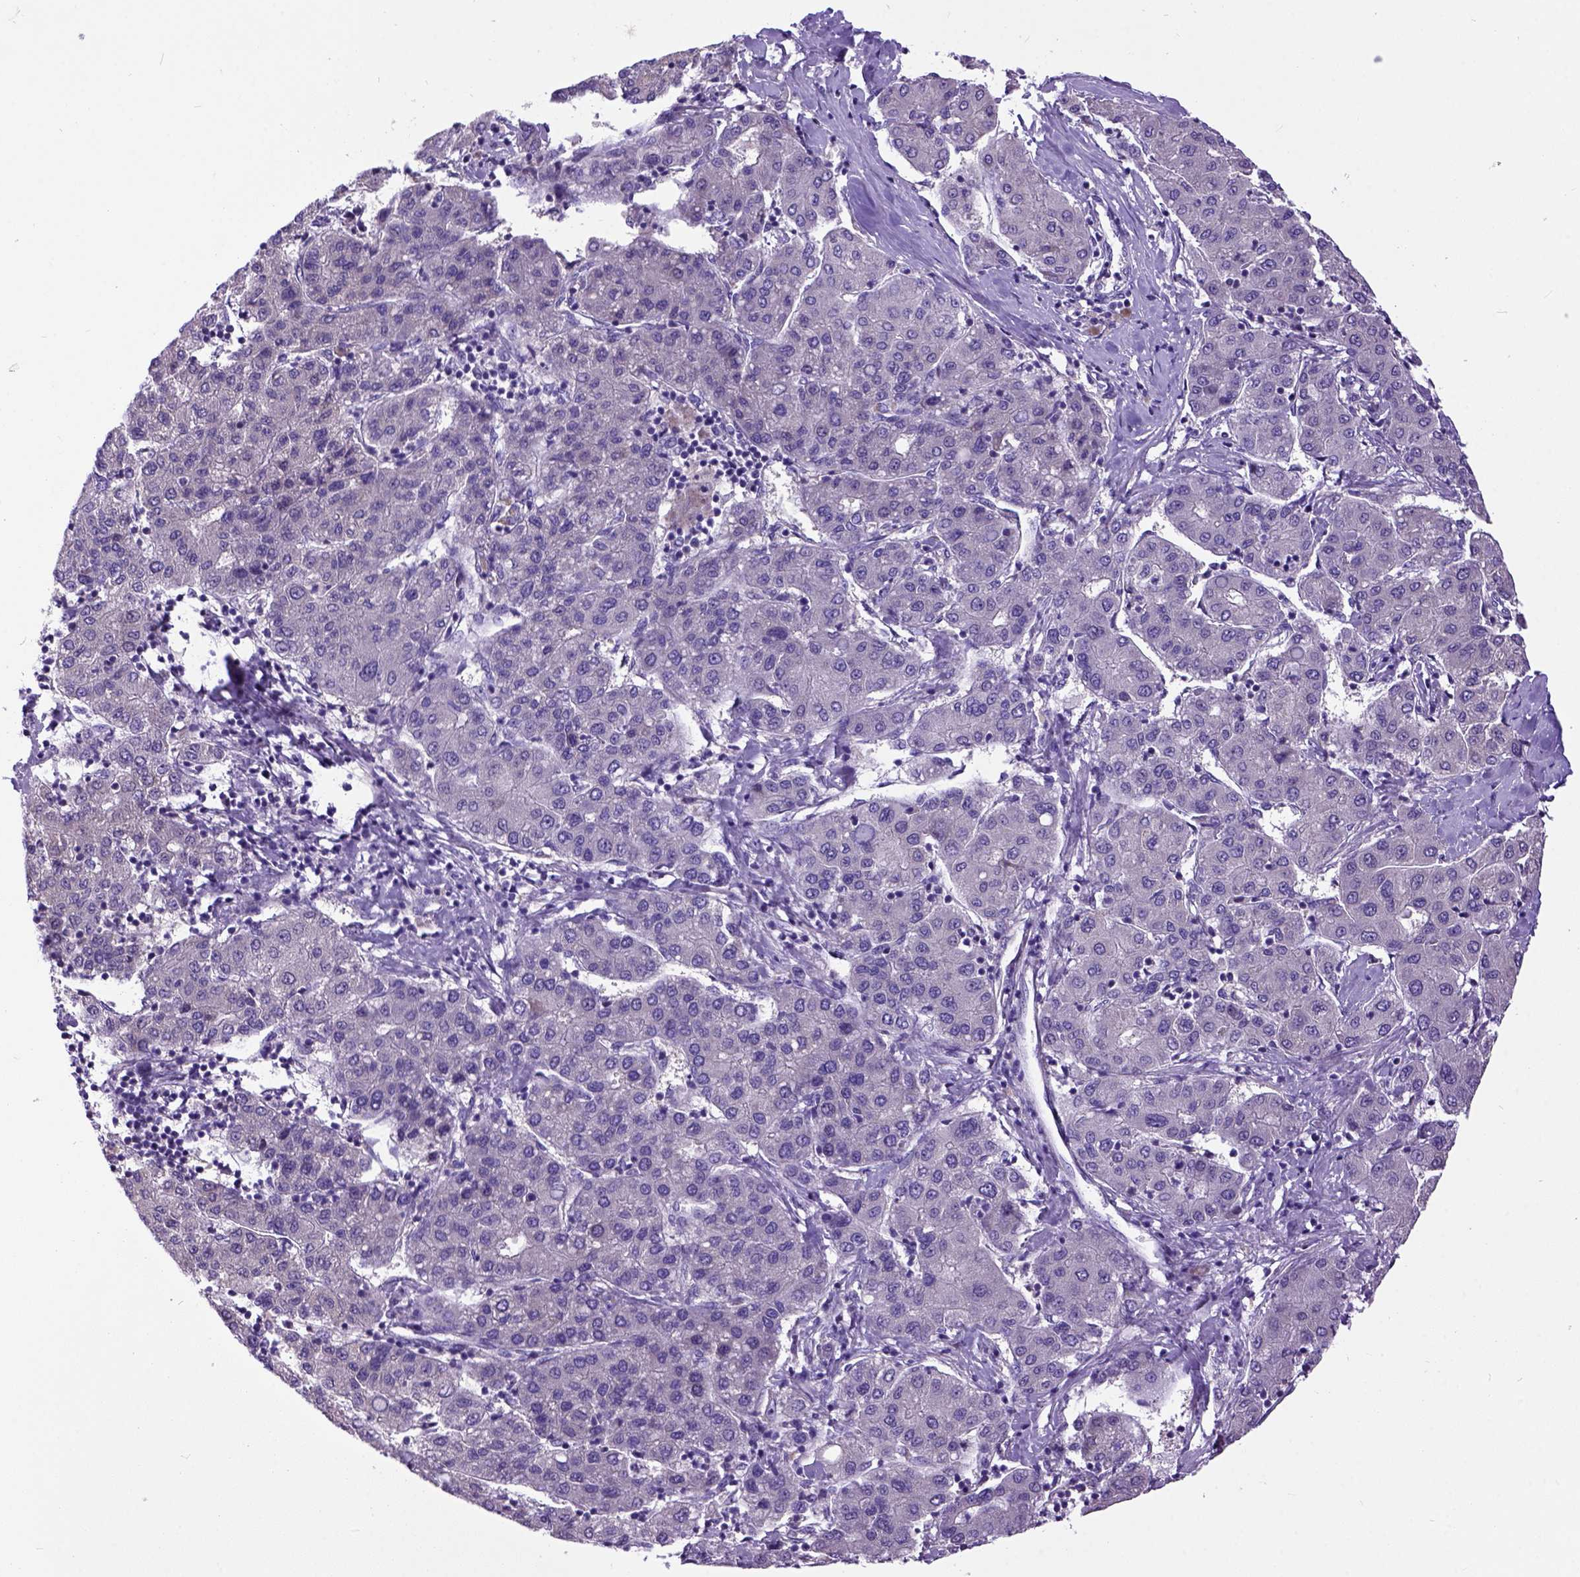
{"staining": {"intensity": "negative", "quantity": "none", "location": "none"}, "tissue": "liver cancer", "cell_type": "Tumor cells", "image_type": "cancer", "snomed": [{"axis": "morphology", "description": "Carcinoma, Hepatocellular, NOS"}, {"axis": "topography", "description": "Liver"}], "caption": "This image is of liver cancer (hepatocellular carcinoma) stained with immunohistochemistry (IHC) to label a protein in brown with the nuclei are counter-stained blue. There is no staining in tumor cells.", "gene": "NEK5", "patient": {"sex": "male", "age": 65}}